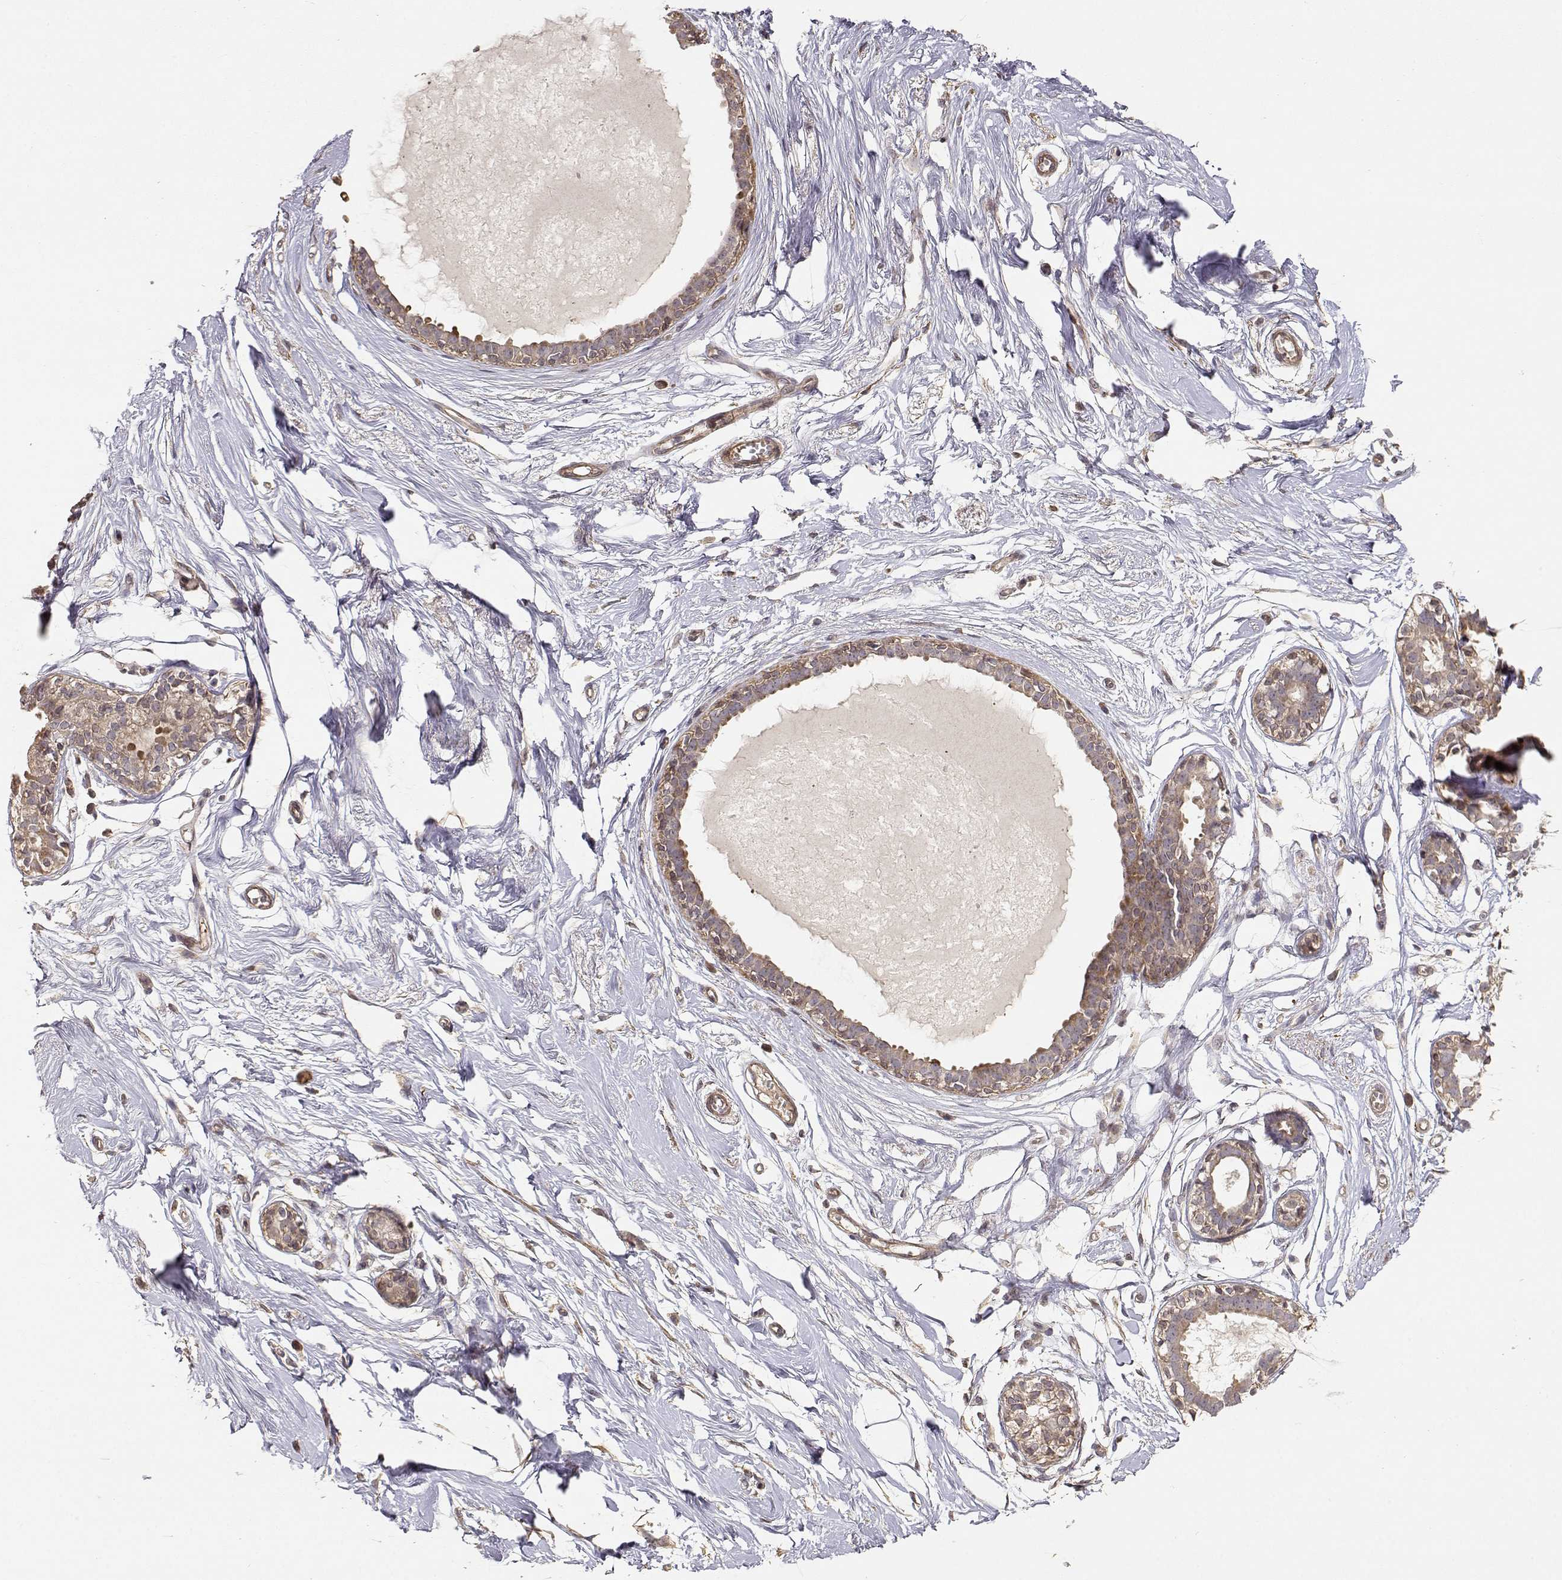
{"staining": {"intensity": "negative", "quantity": "none", "location": "none"}, "tissue": "breast", "cell_type": "Adipocytes", "image_type": "normal", "snomed": [{"axis": "morphology", "description": "Normal tissue, NOS"}, {"axis": "topography", "description": "Breast"}], "caption": "Immunohistochemical staining of benign human breast reveals no significant expression in adipocytes. (IHC, brightfield microscopy, high magnification).", "gene": "PICK1", "patient": {"sex": "female", "age": 49}}